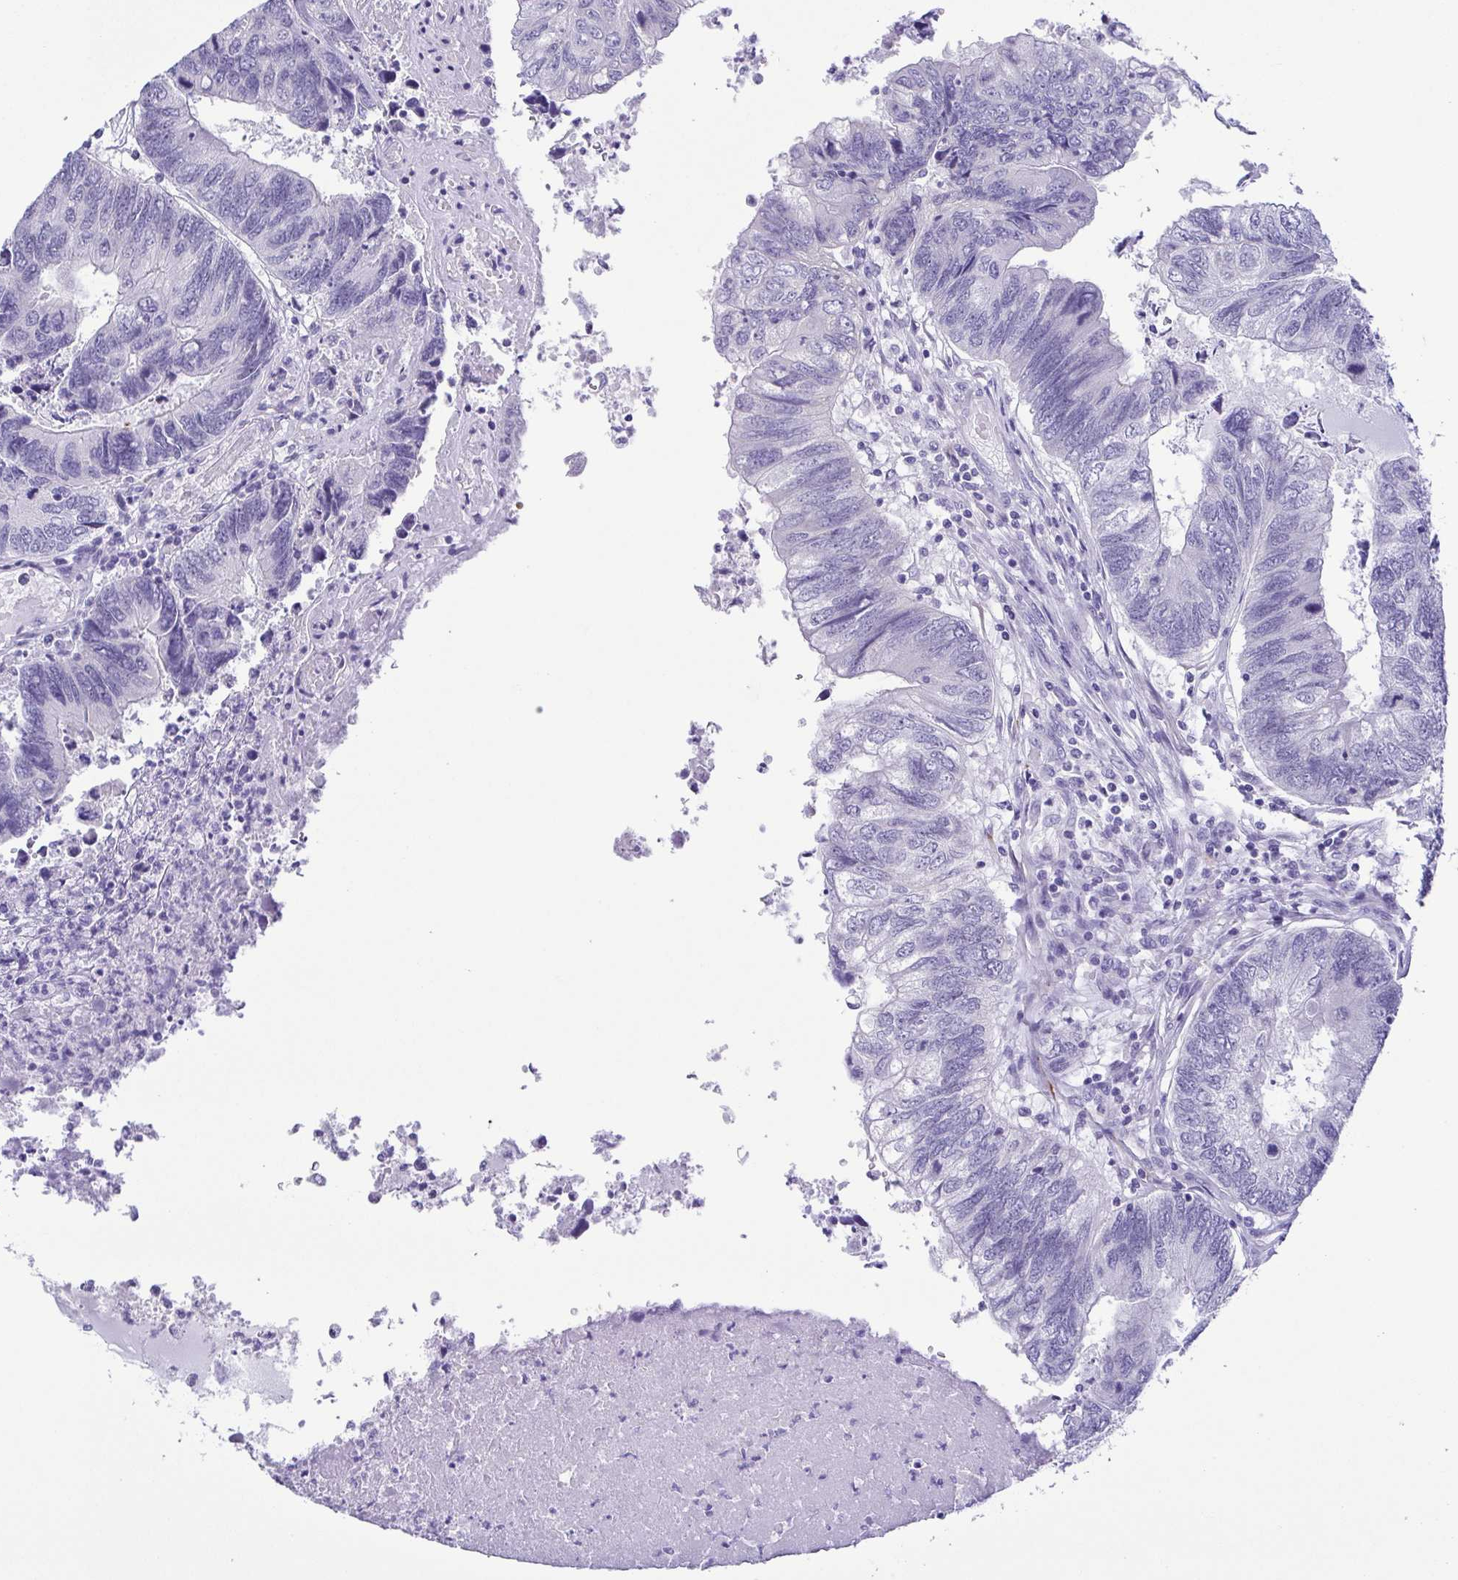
{"staining": {"intensity": "negative", "quantity": "none", "location": "none"}, "tissue": "colorectal cancer", "cell_type": "Tumor cells", "image_type": "cancer", "snomed": [{"axis": "morphology", "description": "Adenocarcinoma, NOS"}, {"axis": "topography", "description": "Colon"}], "caption": "Tumor cells show no significant expression in colorectal cancer.", "gene": "MYL7", "patient": {"sex": "female", "age": 67}}